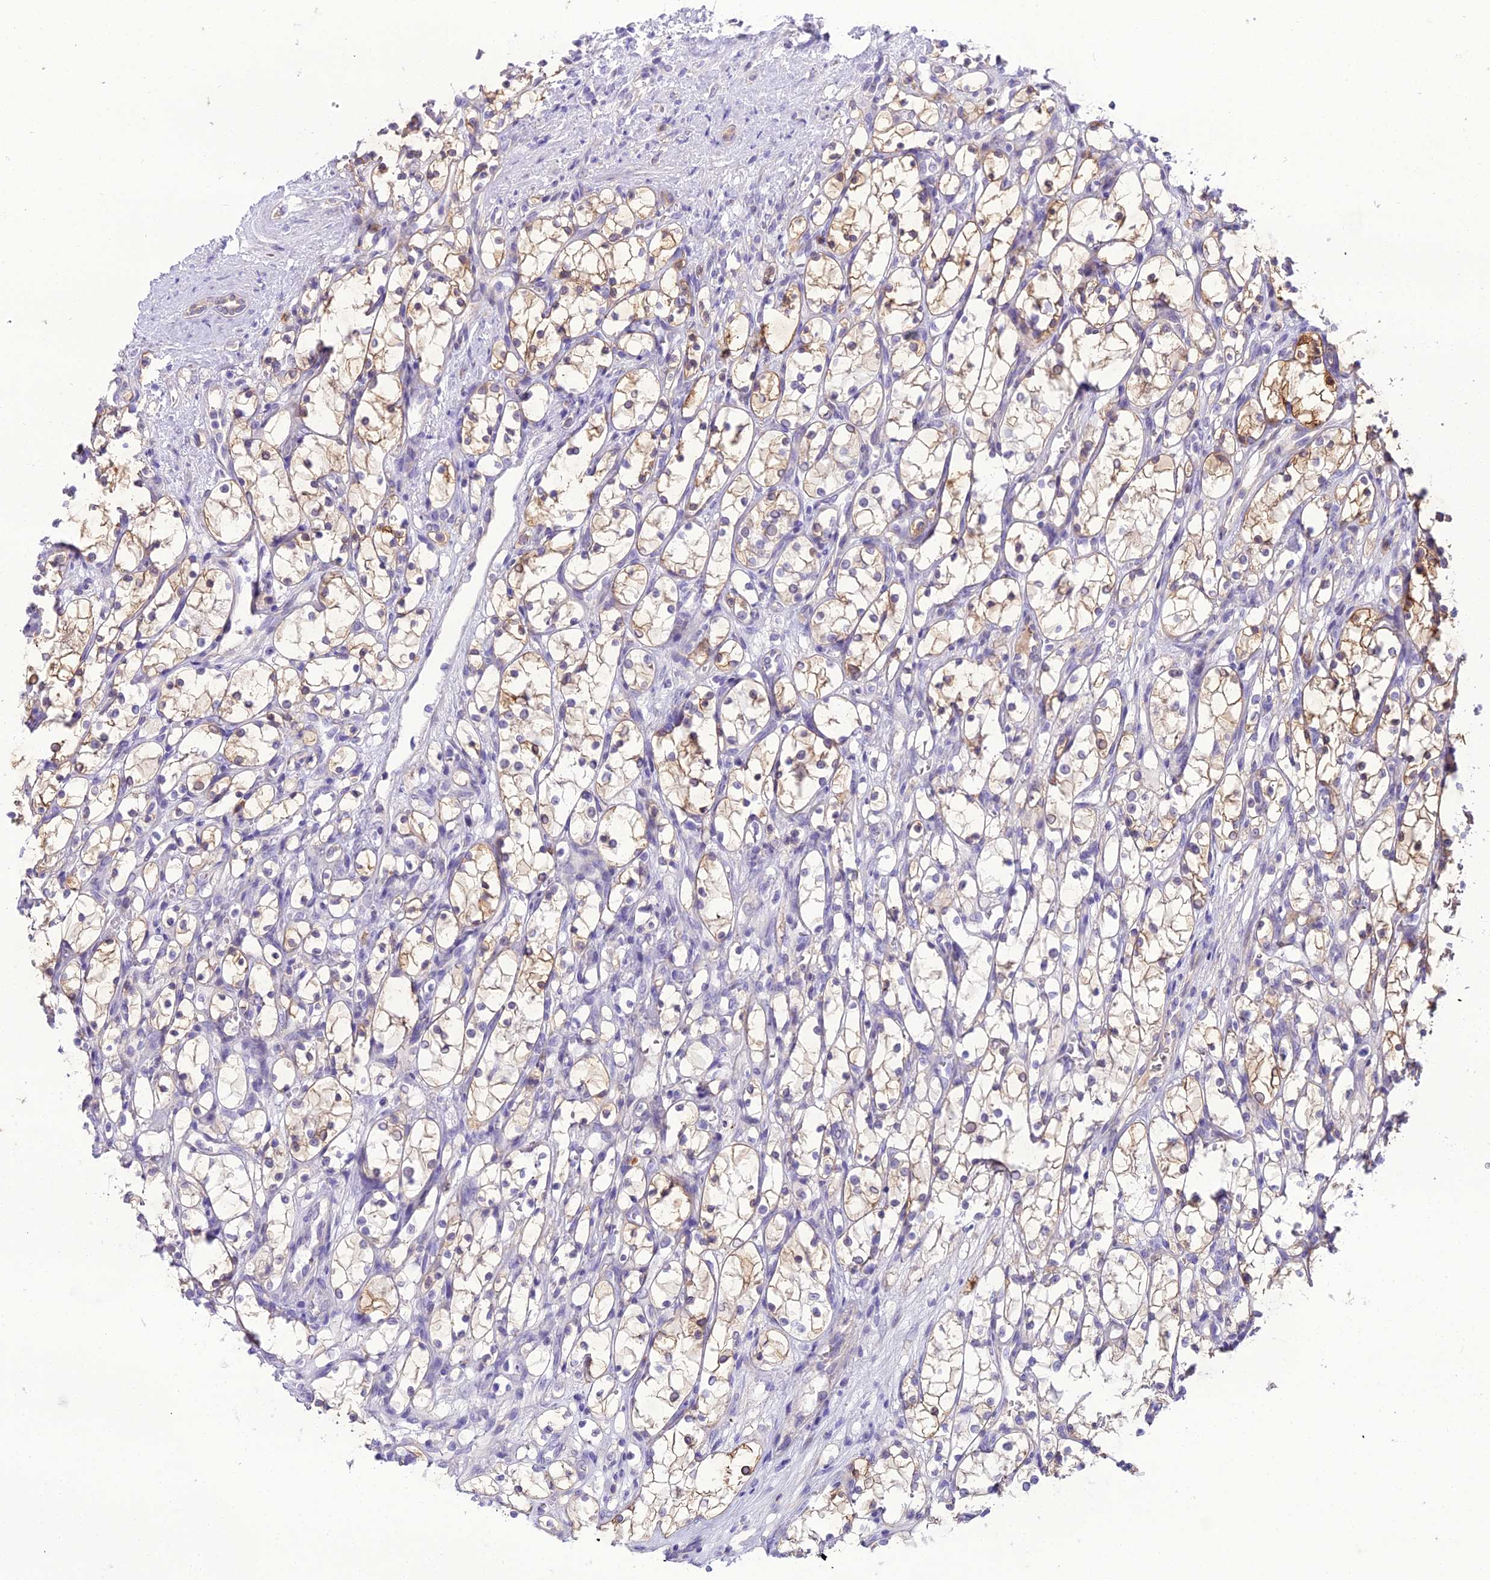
{"staining": {"intensity": "weak", "quantity": "25%-75%", "location": "cytoplasmic/membranous"}, "tissue": "renal cancer", "cell_type": "Tumor cells", "image_type": "cancer", "snomed": [{"axis": "morphology", "description": "Adenocarcinoma, NOS"}, {"axis": "topography", "description": "Kidney"}], "caption": "DAB immunohistochemical staining of human renal cancer (adenocarcinoma) shows weak cytoplasmic/membranous protein expression in approximately 25%-75% of tumor cells. (DAB = brown stain, brightfield microscopy at high magnification).", "gene": "MB21D2", "patient": {"sex": "female", "age": 69}}